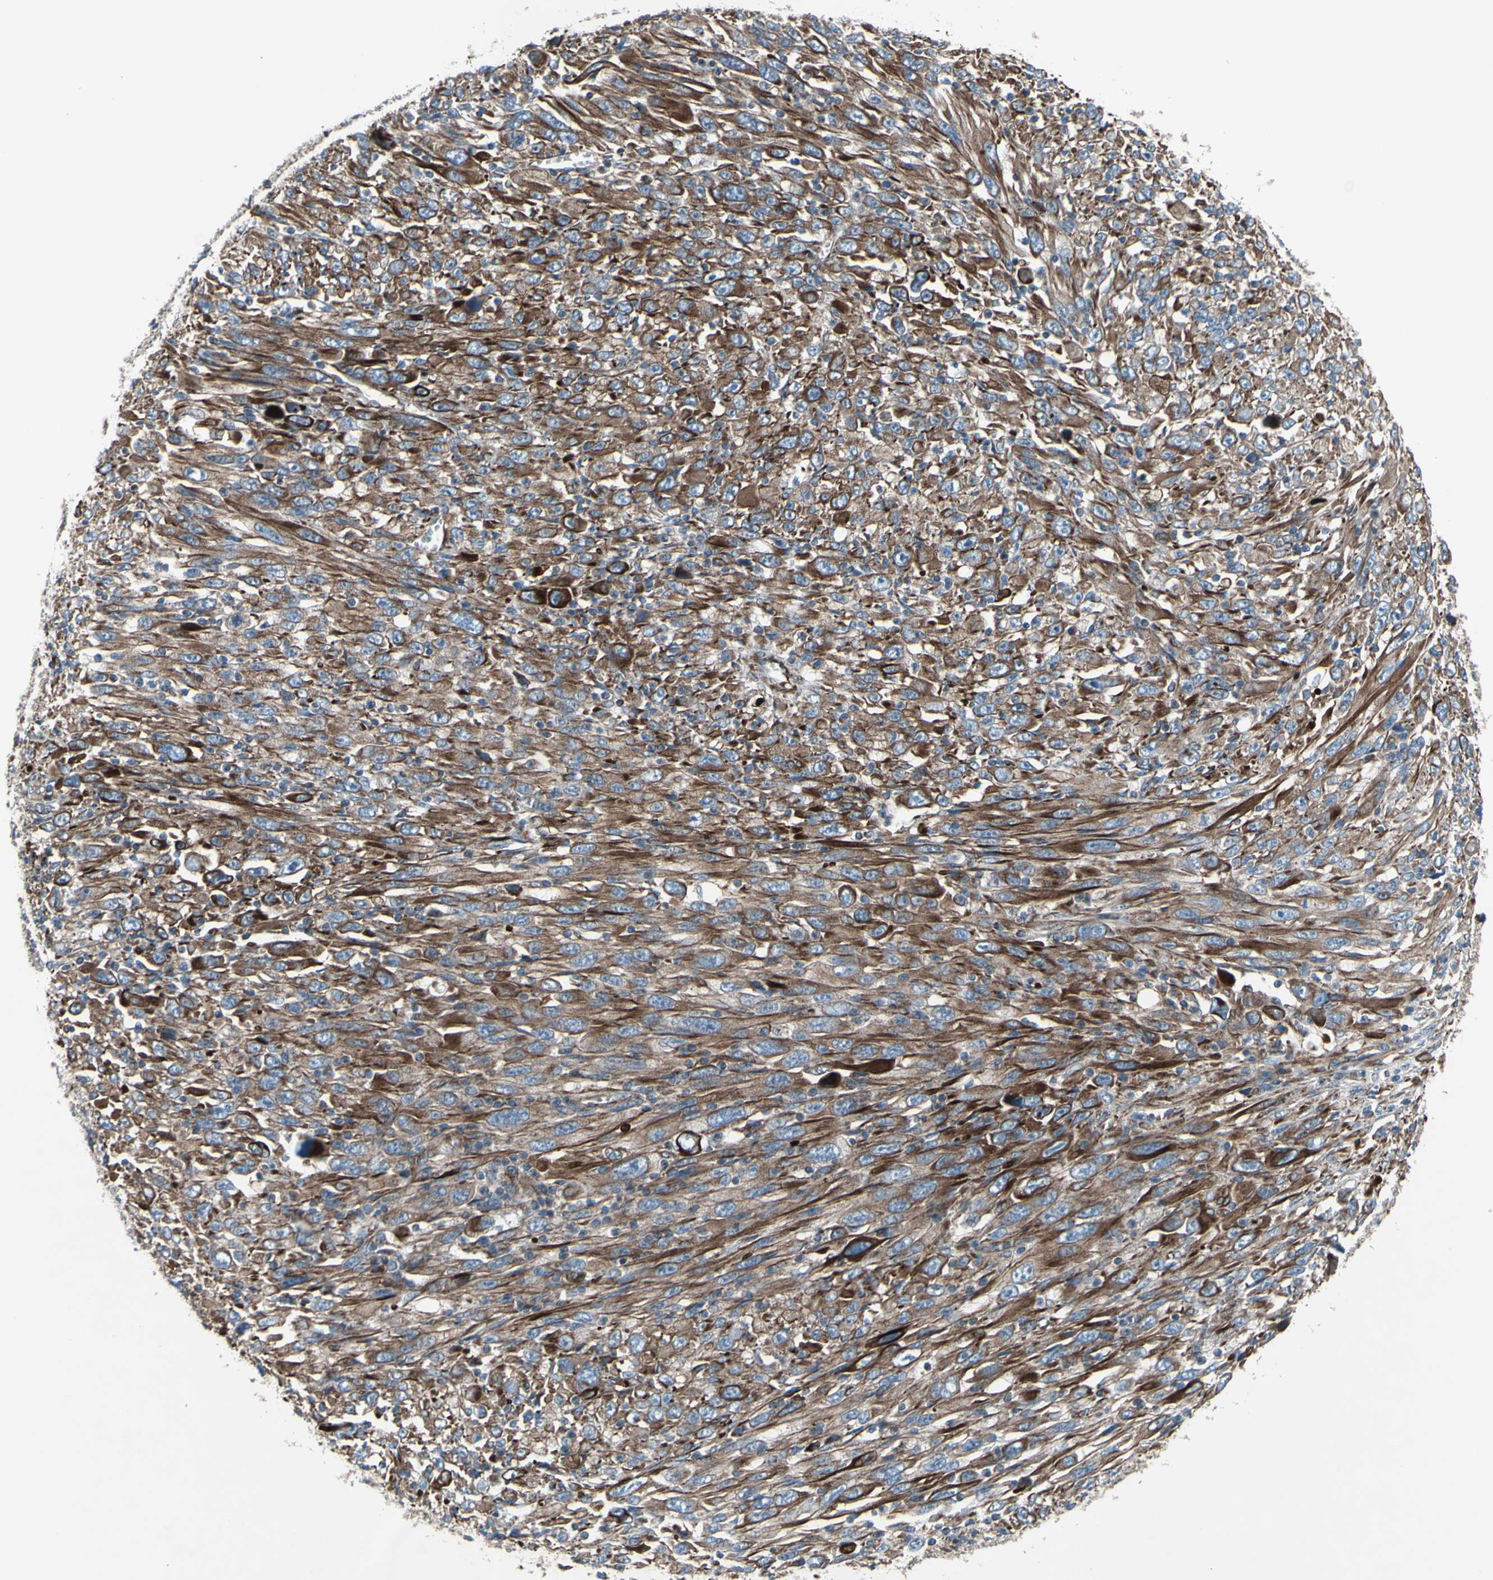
{"staining": {"intensity": "moderate", "quantity": ">75%", "location": "cytoplasmic/membranous"}, "tissue": "melanoma", "cell_type": "Tumor cells", "image_type": "cancer", "snomed": [{"axis": "morphology", "description": "Malignant melanoma, Metastatic site"}, {"axis": "topography", "description": "Skin"}], "caption": "Immunohistochemistry (IHC) (DAB) staining of human malignant melanoma (metastatic site) exhibits moderate cytoplasmic/membranous protein positivity in approximately >75% of tumor cells.", "gene": "EMC7", "patient": {"sex": "female", "age": 56}}